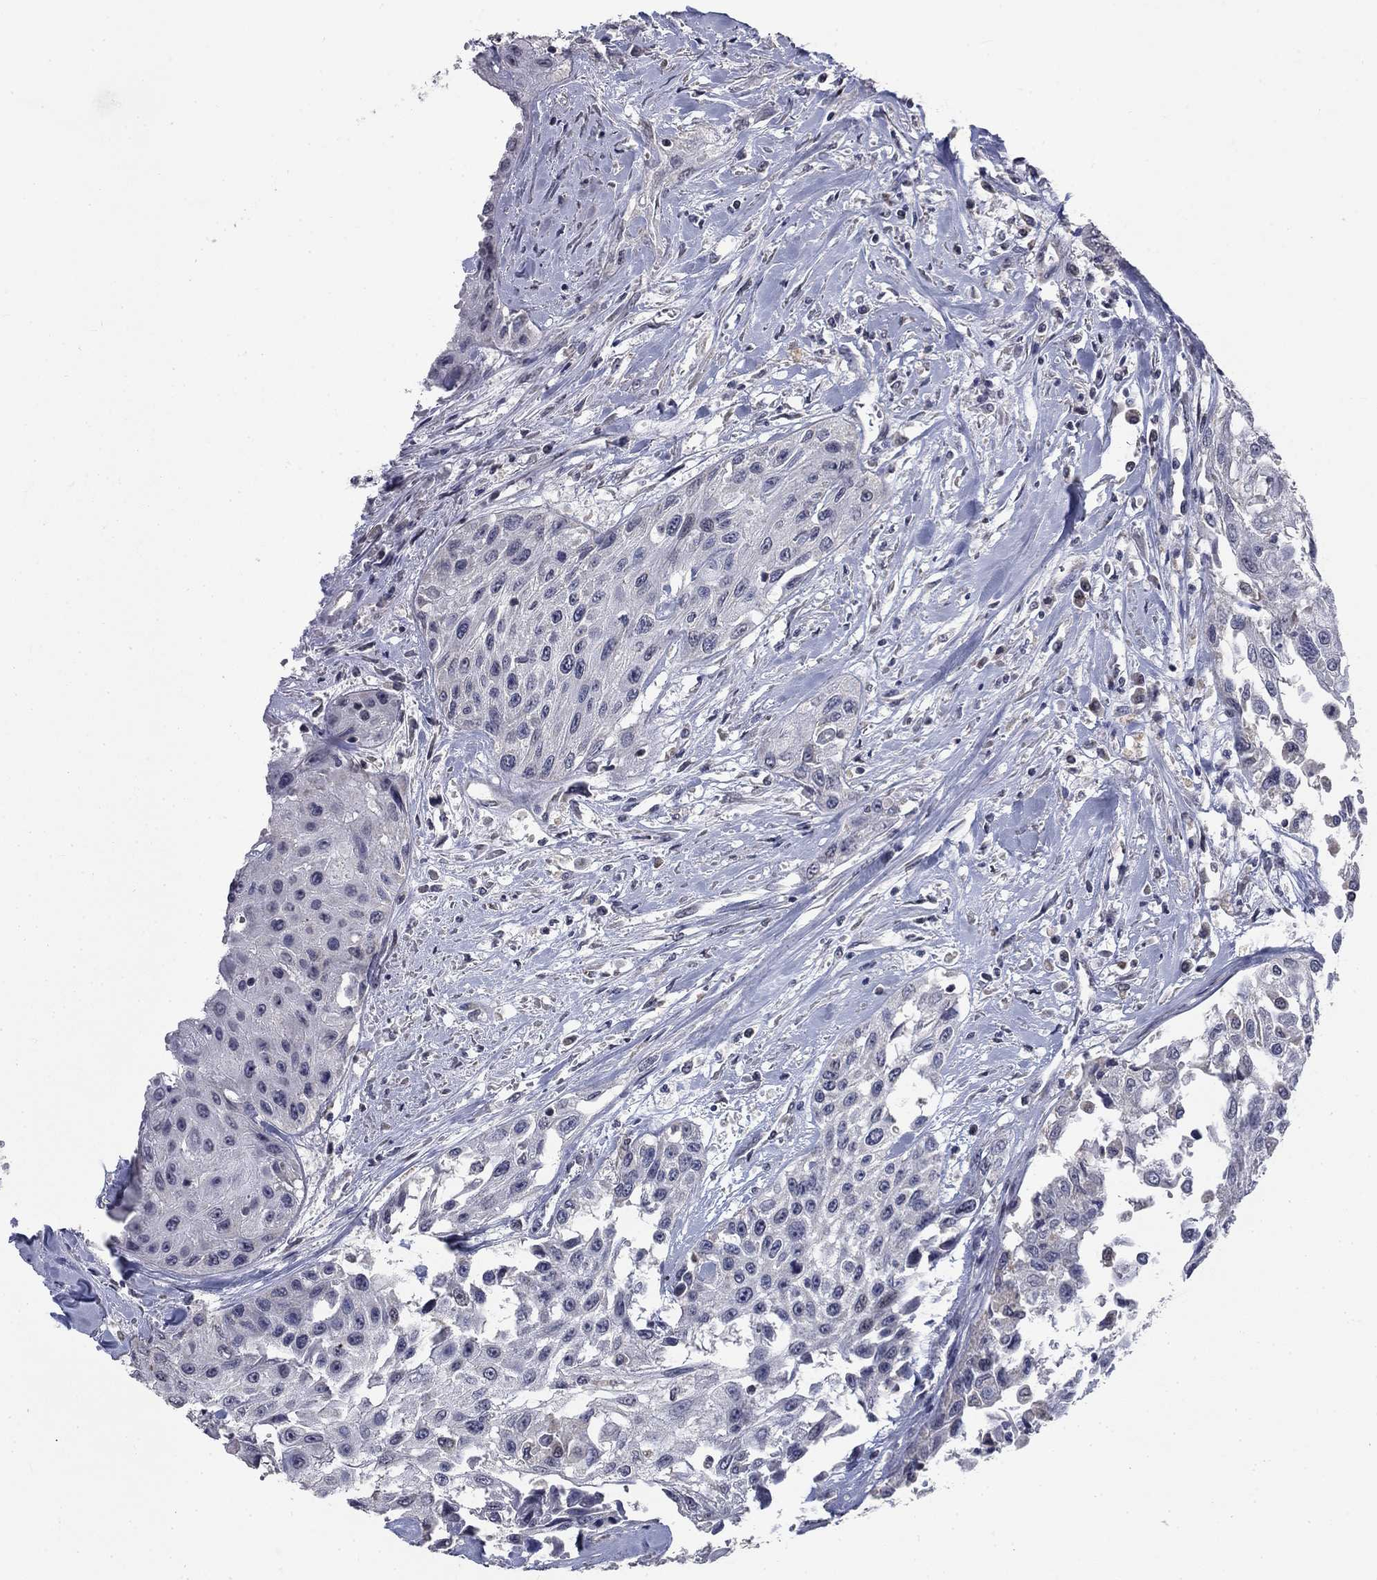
{"staining": {"intensity": "negative", "quantity": "none", "location": "none"}, "tissue": "head and neck cancer", "cell_type": "Tumor cells", "image_type": "cancer", "snomed": [{"axis": "morphology", "description": "Normal tissue, NOS"}, {"axis": "morphology", "description": "Squamous cell carcinoma, NOS"}, {"axis": "topography", "description": "Oral tissue"}, {"axis": "topography", "description": "Peripheral nerve tissue"}, {"axis": "topography", "description": "Head-Neck"}], "caption": "There is no significant staining in tumor cells of squamous cell carcinoma (head and neck).", "gene": "SPATA33", "patient": {"sex": "female", "age": 59}}